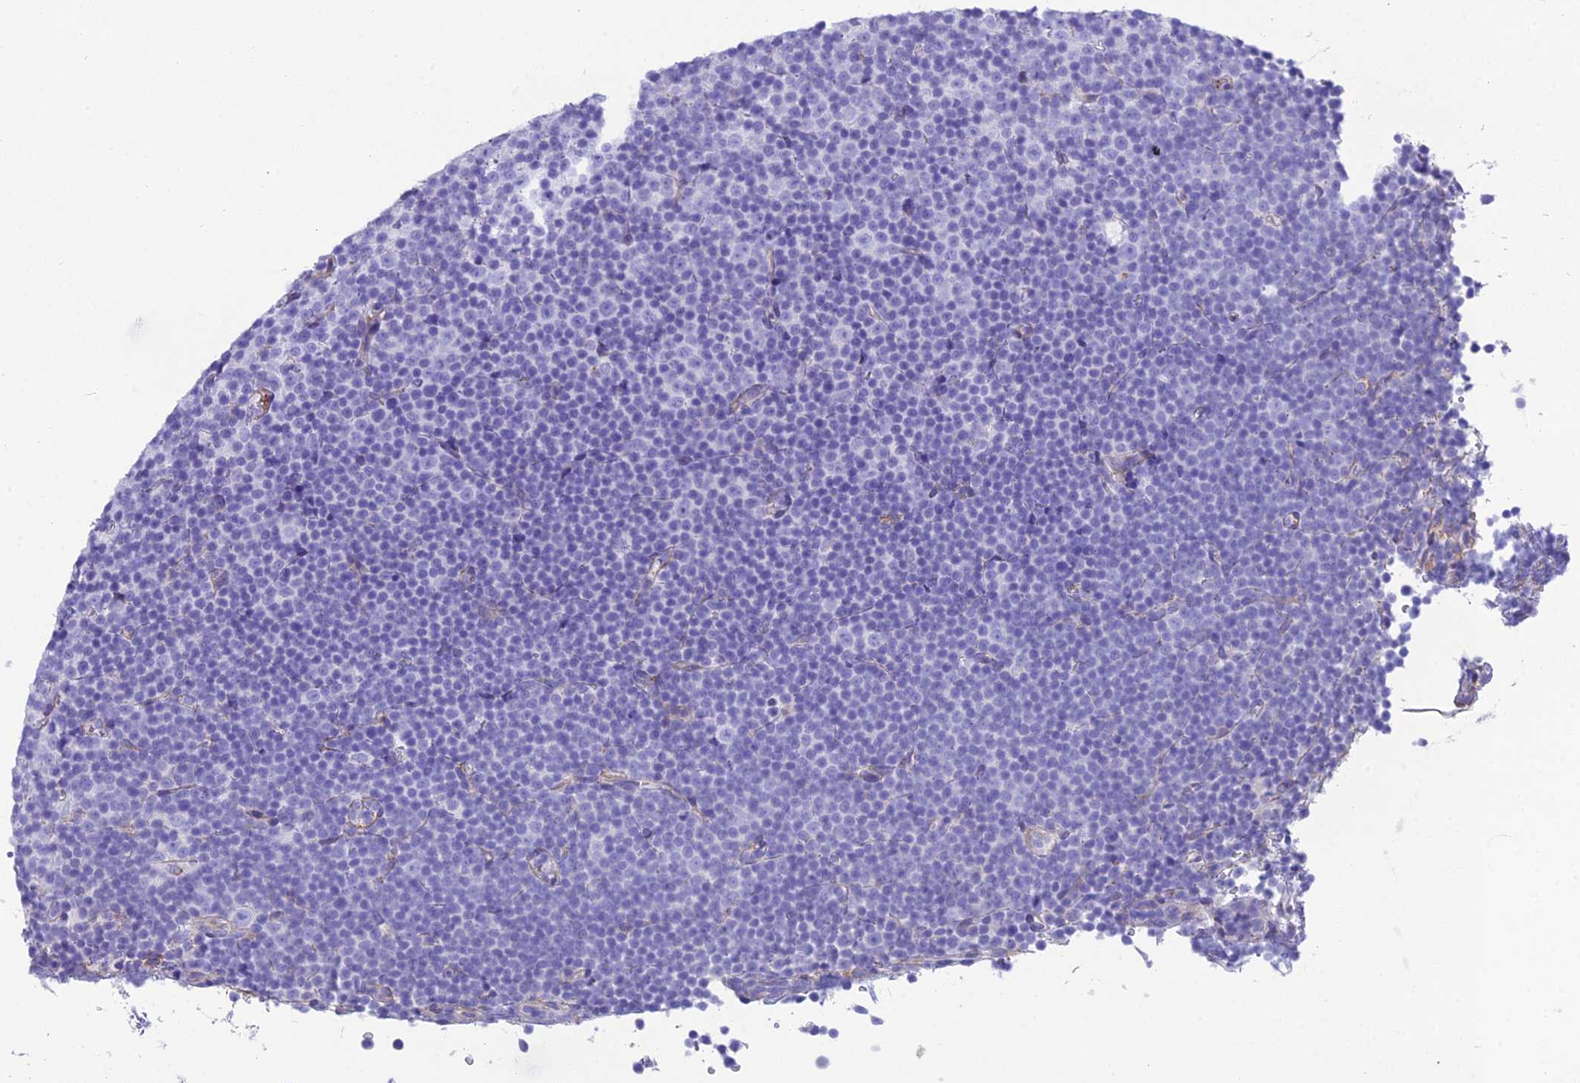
{"staining": {"intensity": "negative", "quantity": "none", "location": "none"}, "tissue": "lymphoma", "cell_type": "Tumor cells", "image_type": "cancer", "snomed": [{"axis": "morphology", "description": "Malignant lymphoma, non-Hodgkin's type, Low grade"}, {"axis": "topography", "description": "Lymph node"}], "caption": "IHC of human low-grade malignant lymphoma, non-Hodgkin's type displays no expression in tumor cells.", "gene": "GFRA1", "patient": {"sex": "female", "age": 67}}